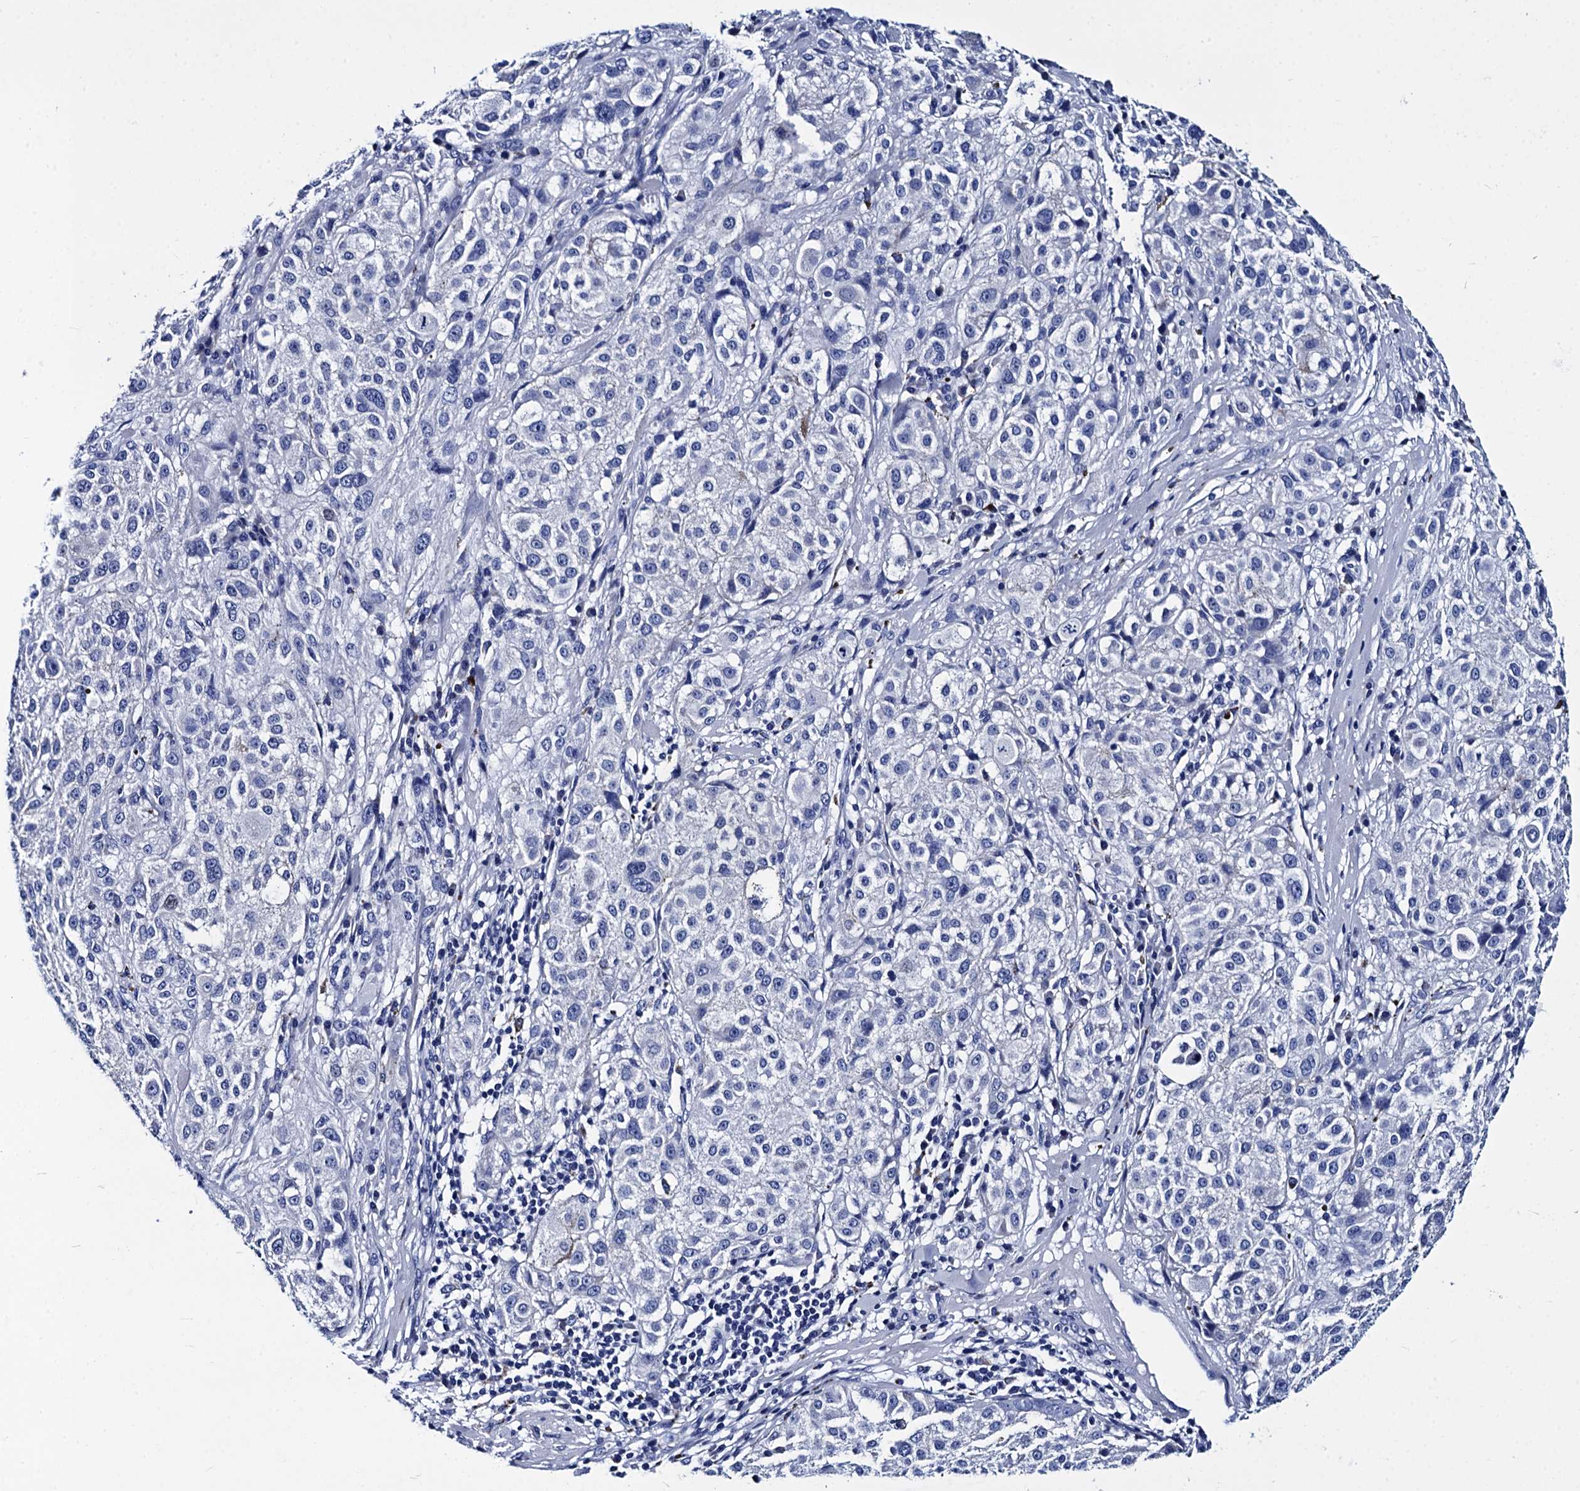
{"staining": {"intensity": "negative", "quantity": "none", "location": "none"}, "tissue": "melanoma", "cell_type": "Tumor cells", "image_type": "cancer", "snomed": [{"axis": "morphology", "description": "Necrosis, NOS"}, {"axis": "morphology", "description": "Malignant melanoma, NOS"}, {"axis": "topography", "description": "Skin"}], "caption": "High magnification brightfield microscopy of melanoma stained with DAB (3,3'-diaminobenzidine) (brown) and counterstained with hematoxylin (blue): tumor cells show no significant positivity.", "gene": "MYBPC3", "patient": {"sex": "female", "age": 87}}